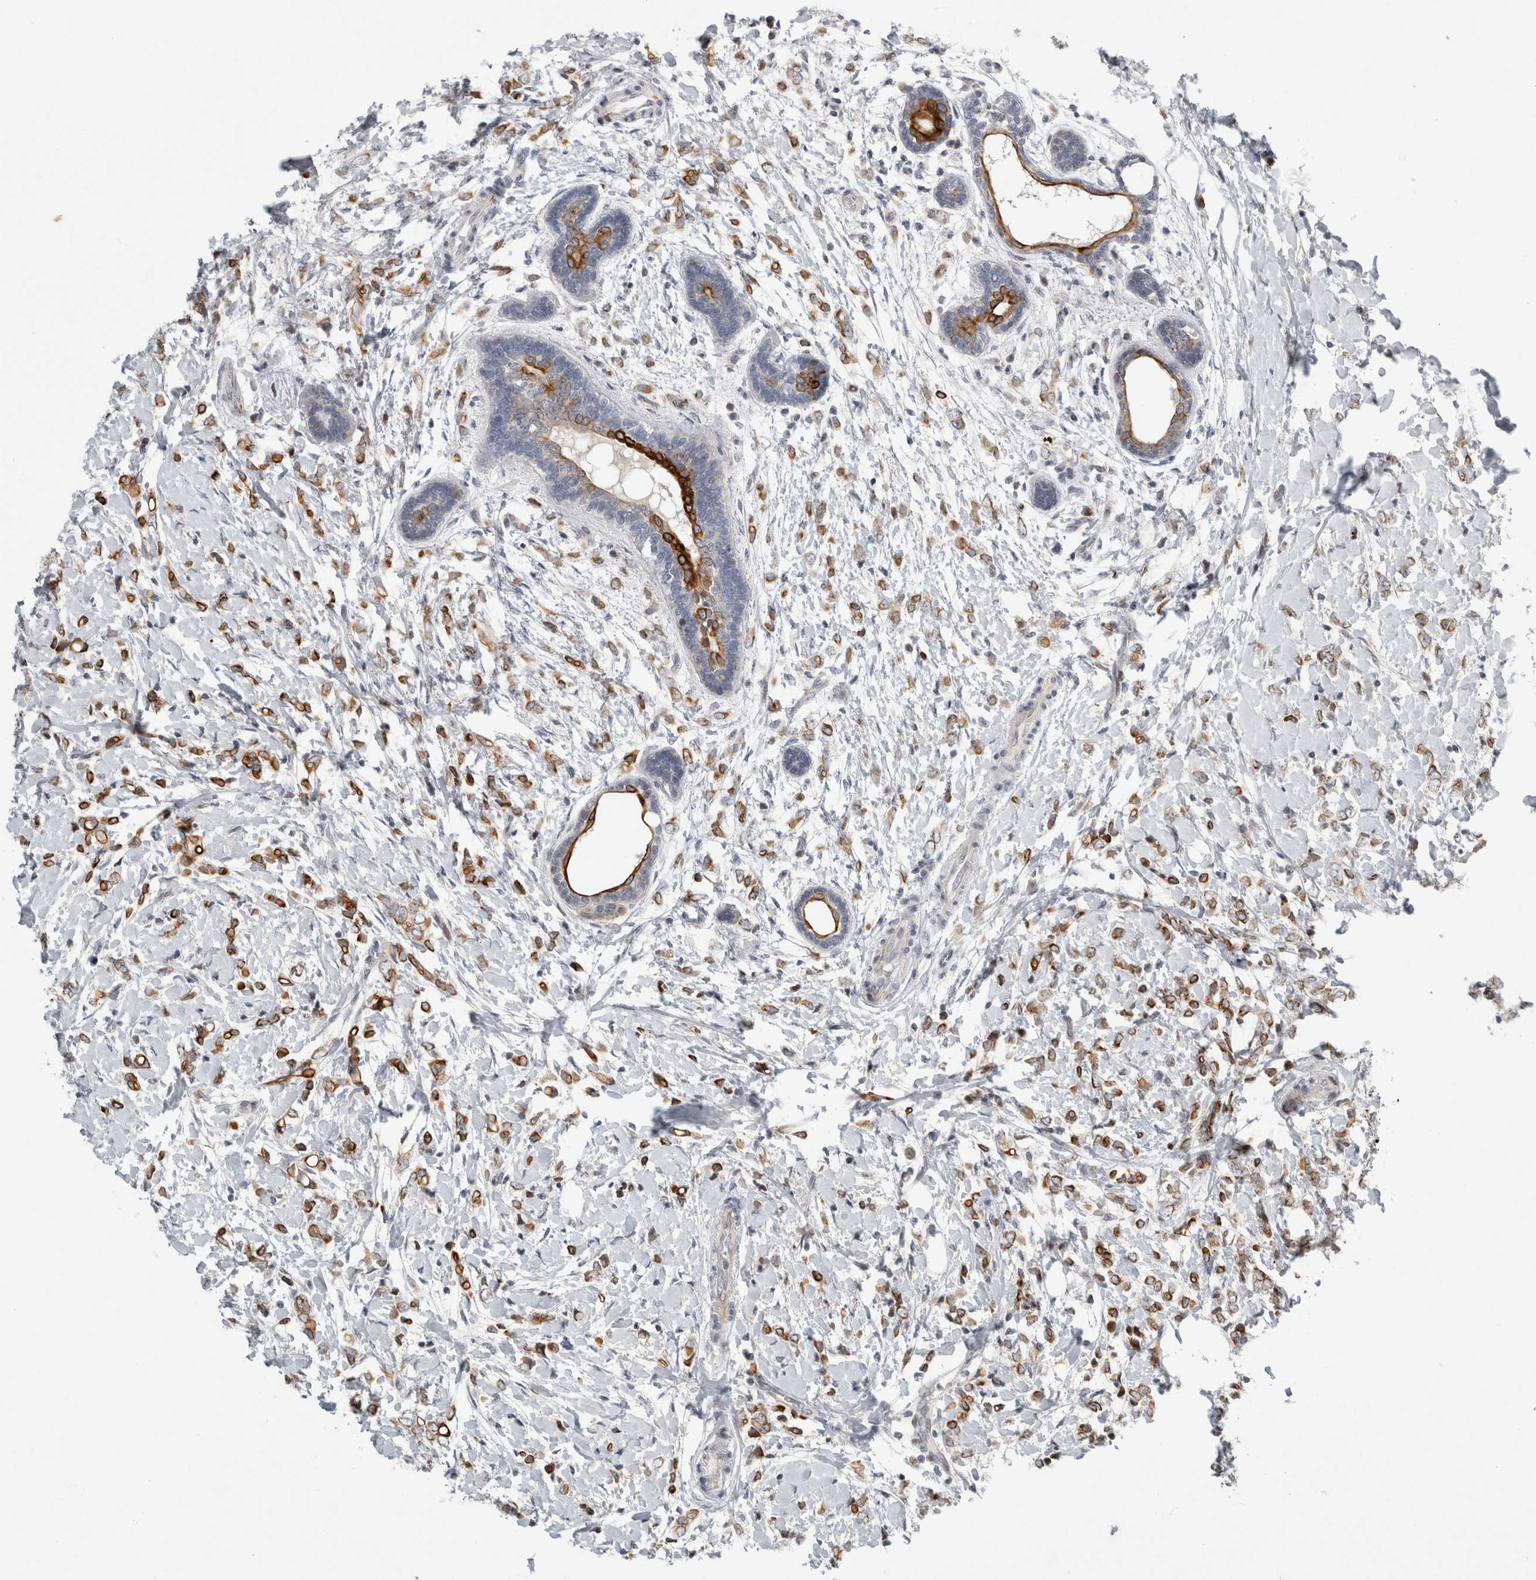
{"staining": {"intensity": "moderate", "quantity": ">75%", "location": "cytoplasmic/membranous"}, "tissue": "breast cancer", "cell_type": "Tumor cells", "image_type": "cancer", "snomed": [{"axis": "morphology", "description": "Normal tissue, NOS"}, {"axis": "morphology", "description": "Lobular carcinoma"}, {"axis": "topography", "description": "Breast"}], "caption": "Protein staining demonstrates moderate cytoplasmic/membranous positivity in about >75% of tumor cells in breast cancer (lobular carcinoma).", "gene": "UTP25", "patient": {"sex": "female", "age": 47}}